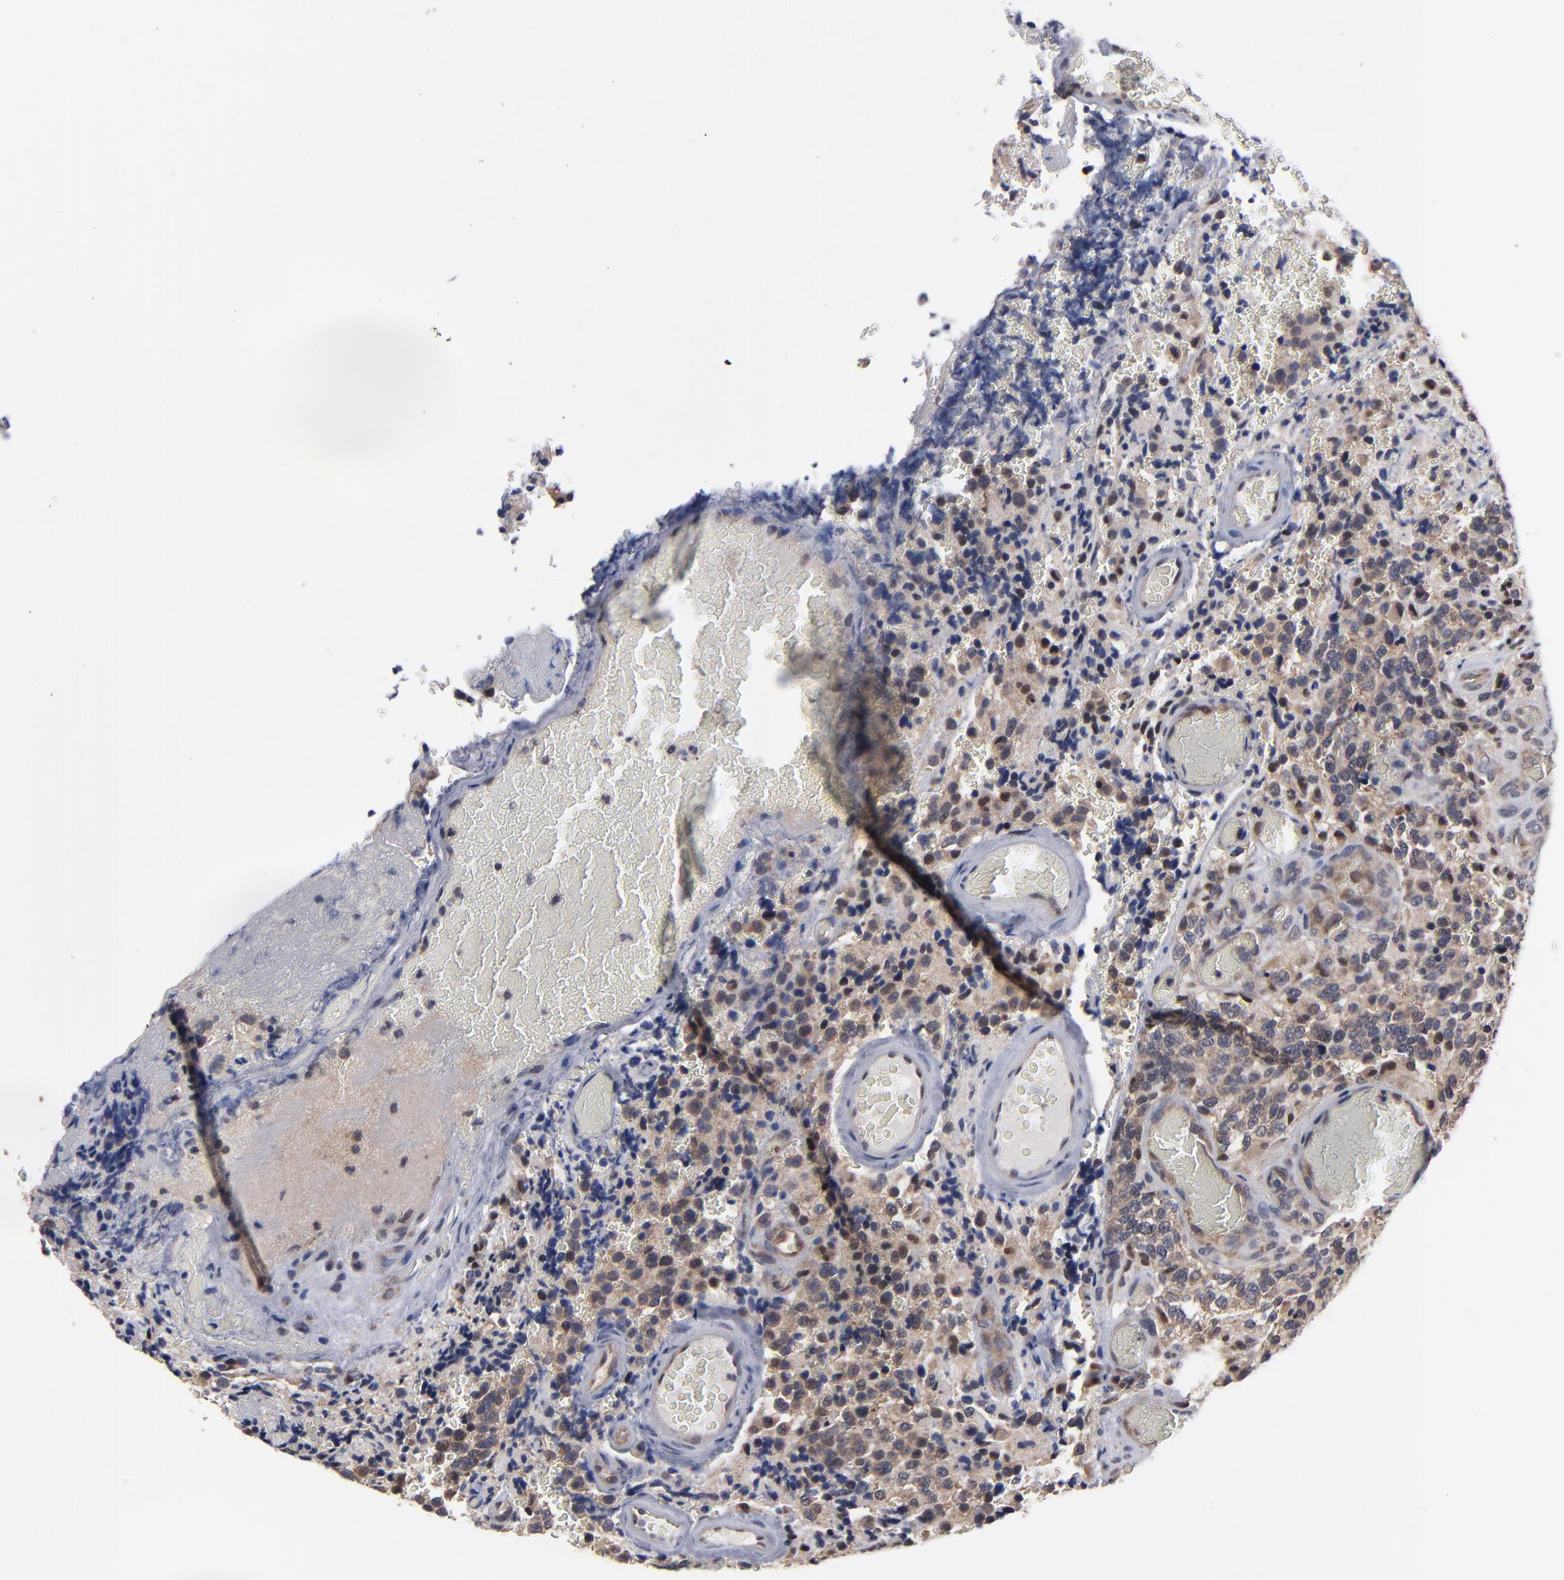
{"staining": {"intensity": "moderate", "quantity": "25%-75%", "location": "cytoplasmic/membranous"}, "tissue": "glioma", "cell_type": "Tumor cells", "image_type": "cancer", "snomed": [{"axis": "morphology", "description": "Glioma, malignant, High grade"}, {"axis": "topography", "description": "Brain"}], "caption": "This image demonstrates IHC staining of glioma, with medium moderate cytoplasmic/membranous positivity in about 25%-75% of tumor cells.", "gene": "ALG13", "patient": {"sex": "male", "age": 36}}